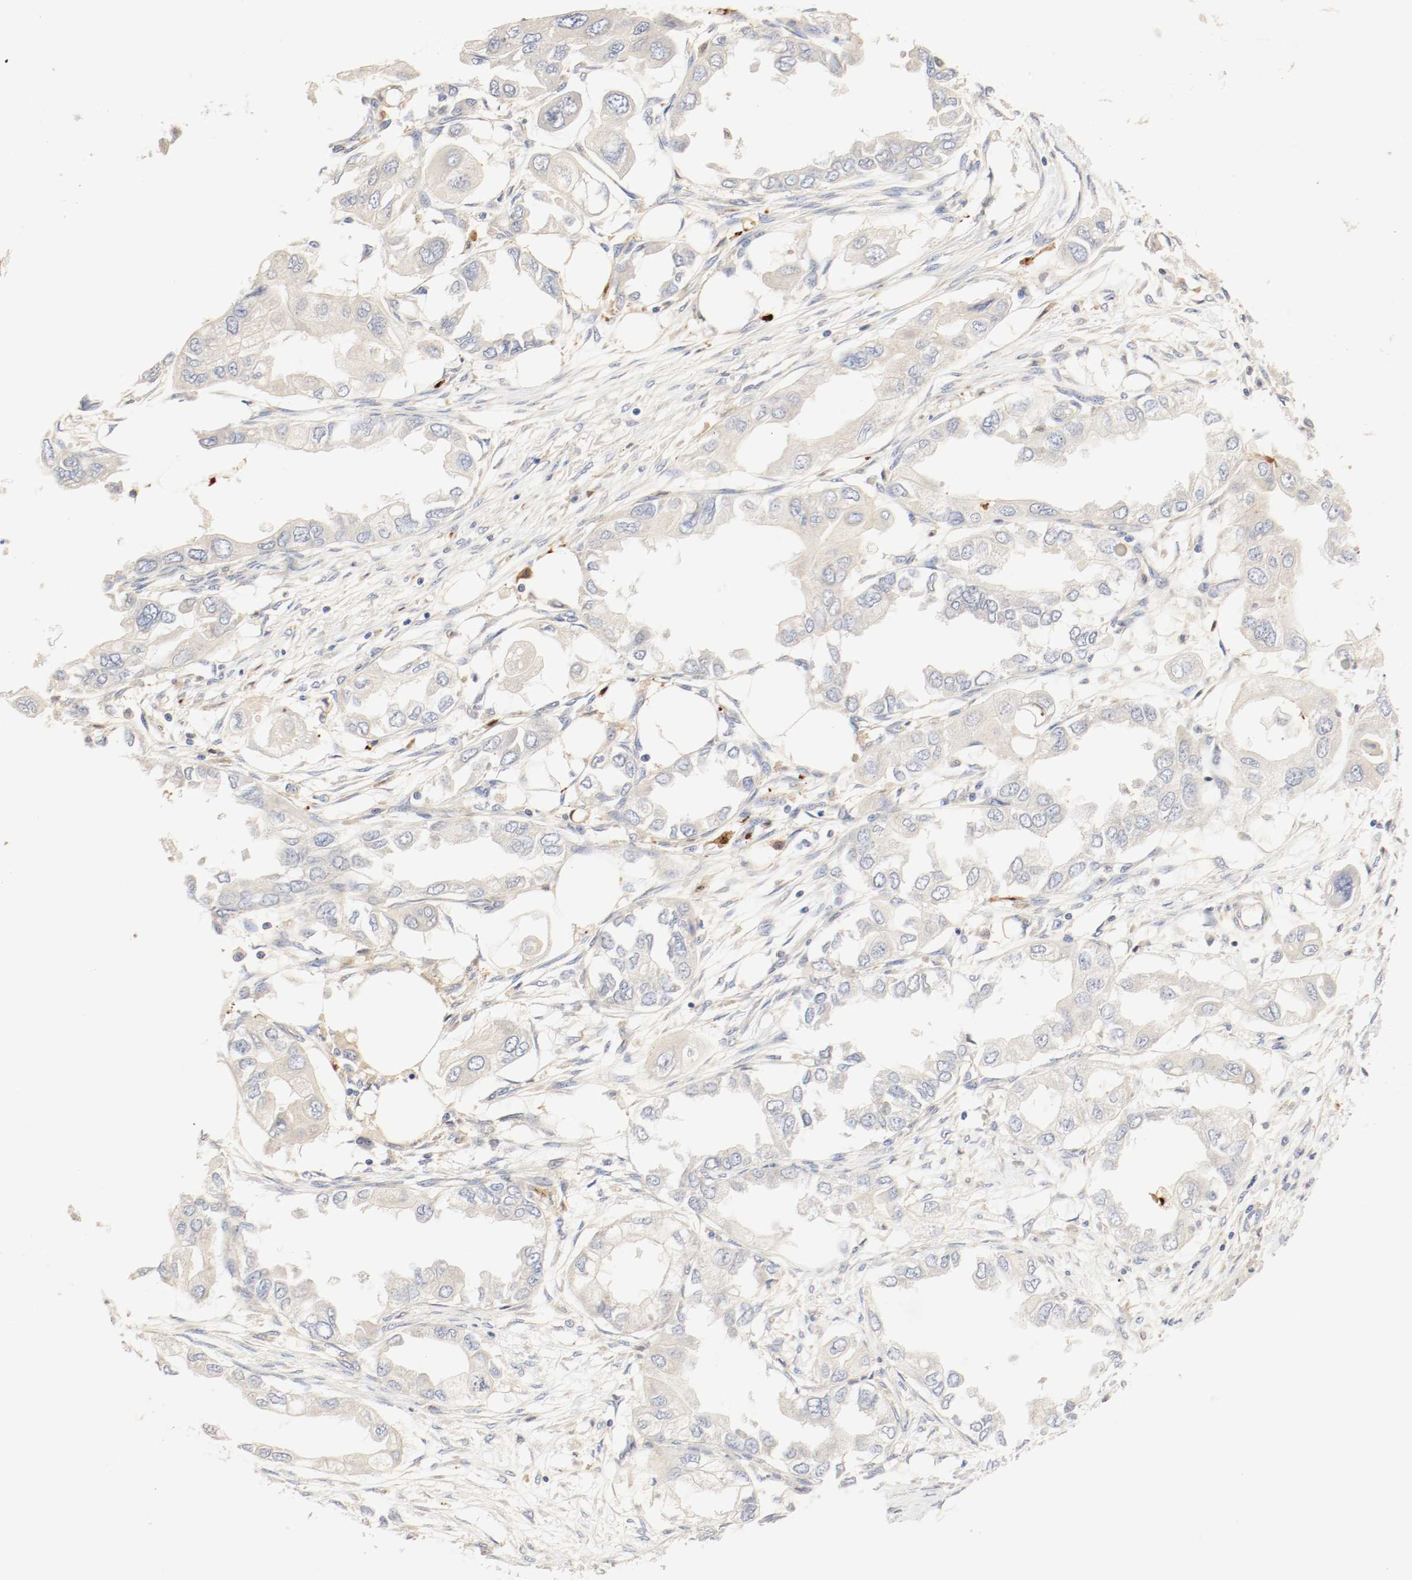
{"staining": {"intensity": "weak", "quantity": "25%-75%", "location": "cytoplasmic/membranous"}, "tissue": "endometrial cancer", "cell_type": "Tumor cells", "image_type": "cancer", "snomed": [{"axis": "morphology", "description": "Adenocarcinoma, NOS"}, {"axis": "topography", "description": "Endometrium"}], "caption": "A brown stain shows weak cytoplasmic/membranous expression of a protein in human adenocarcinoma (endometrial) tumor cells. The staining is performed using DAB (3,3'-diaminobenzidine) brown chromogen to label protein expression. The nuclei are counter-stained blue using hematoxylin.", "gene": "GIT1", "patient": {"sex": "female", "age": 67}}